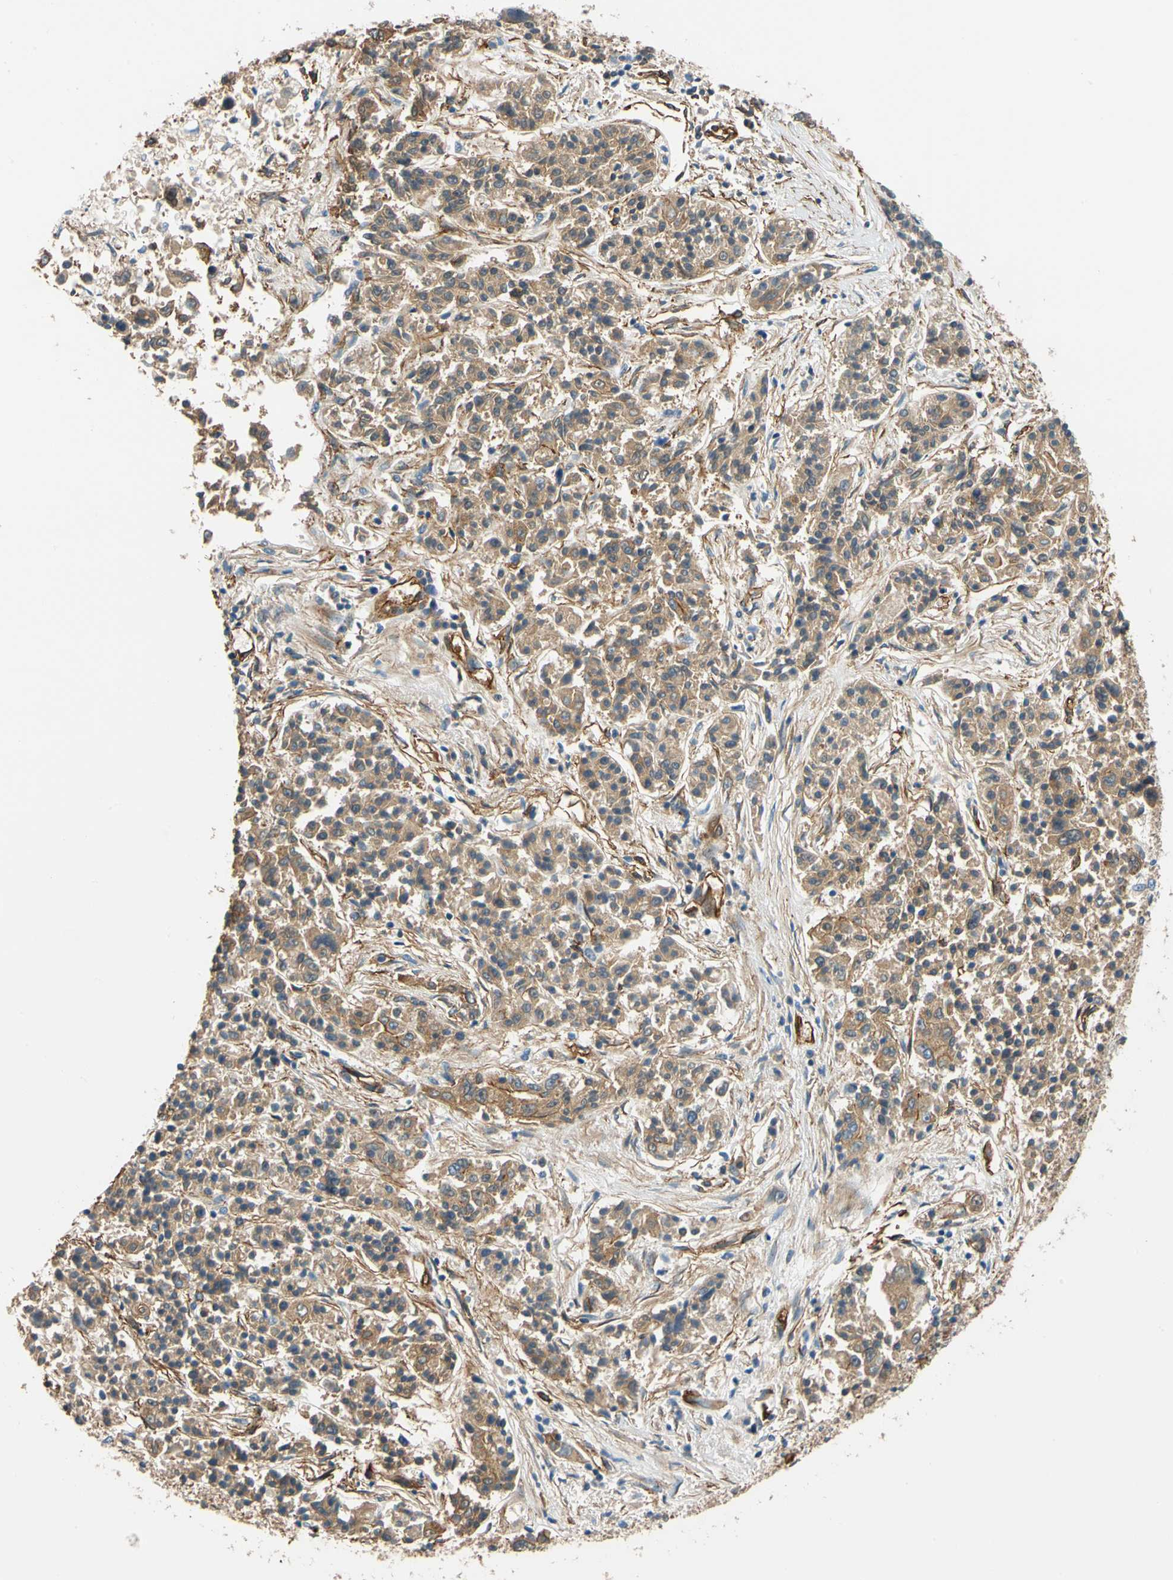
{"staining": {"intensity": "moderate", "quantity": ">75%", "location": "cytoplasmic/membranous"}, "tissue": "lung cancer", "cell_type": "Tumor cells", "image_type": "cancer", "snomed": [{"axis": "morphology", "description": "Adenocarcinoma, NOS"}, {"axis": "topography", "description": "Lung"}], "caption": "A medium amount of moderate cytoplasmic/membranous expression is present in about >75% of tumor cells in adenocarcinoma (lung) tissue.", "gene": "SPTAN1", "patient": {"sex": "male", "age": 84}}